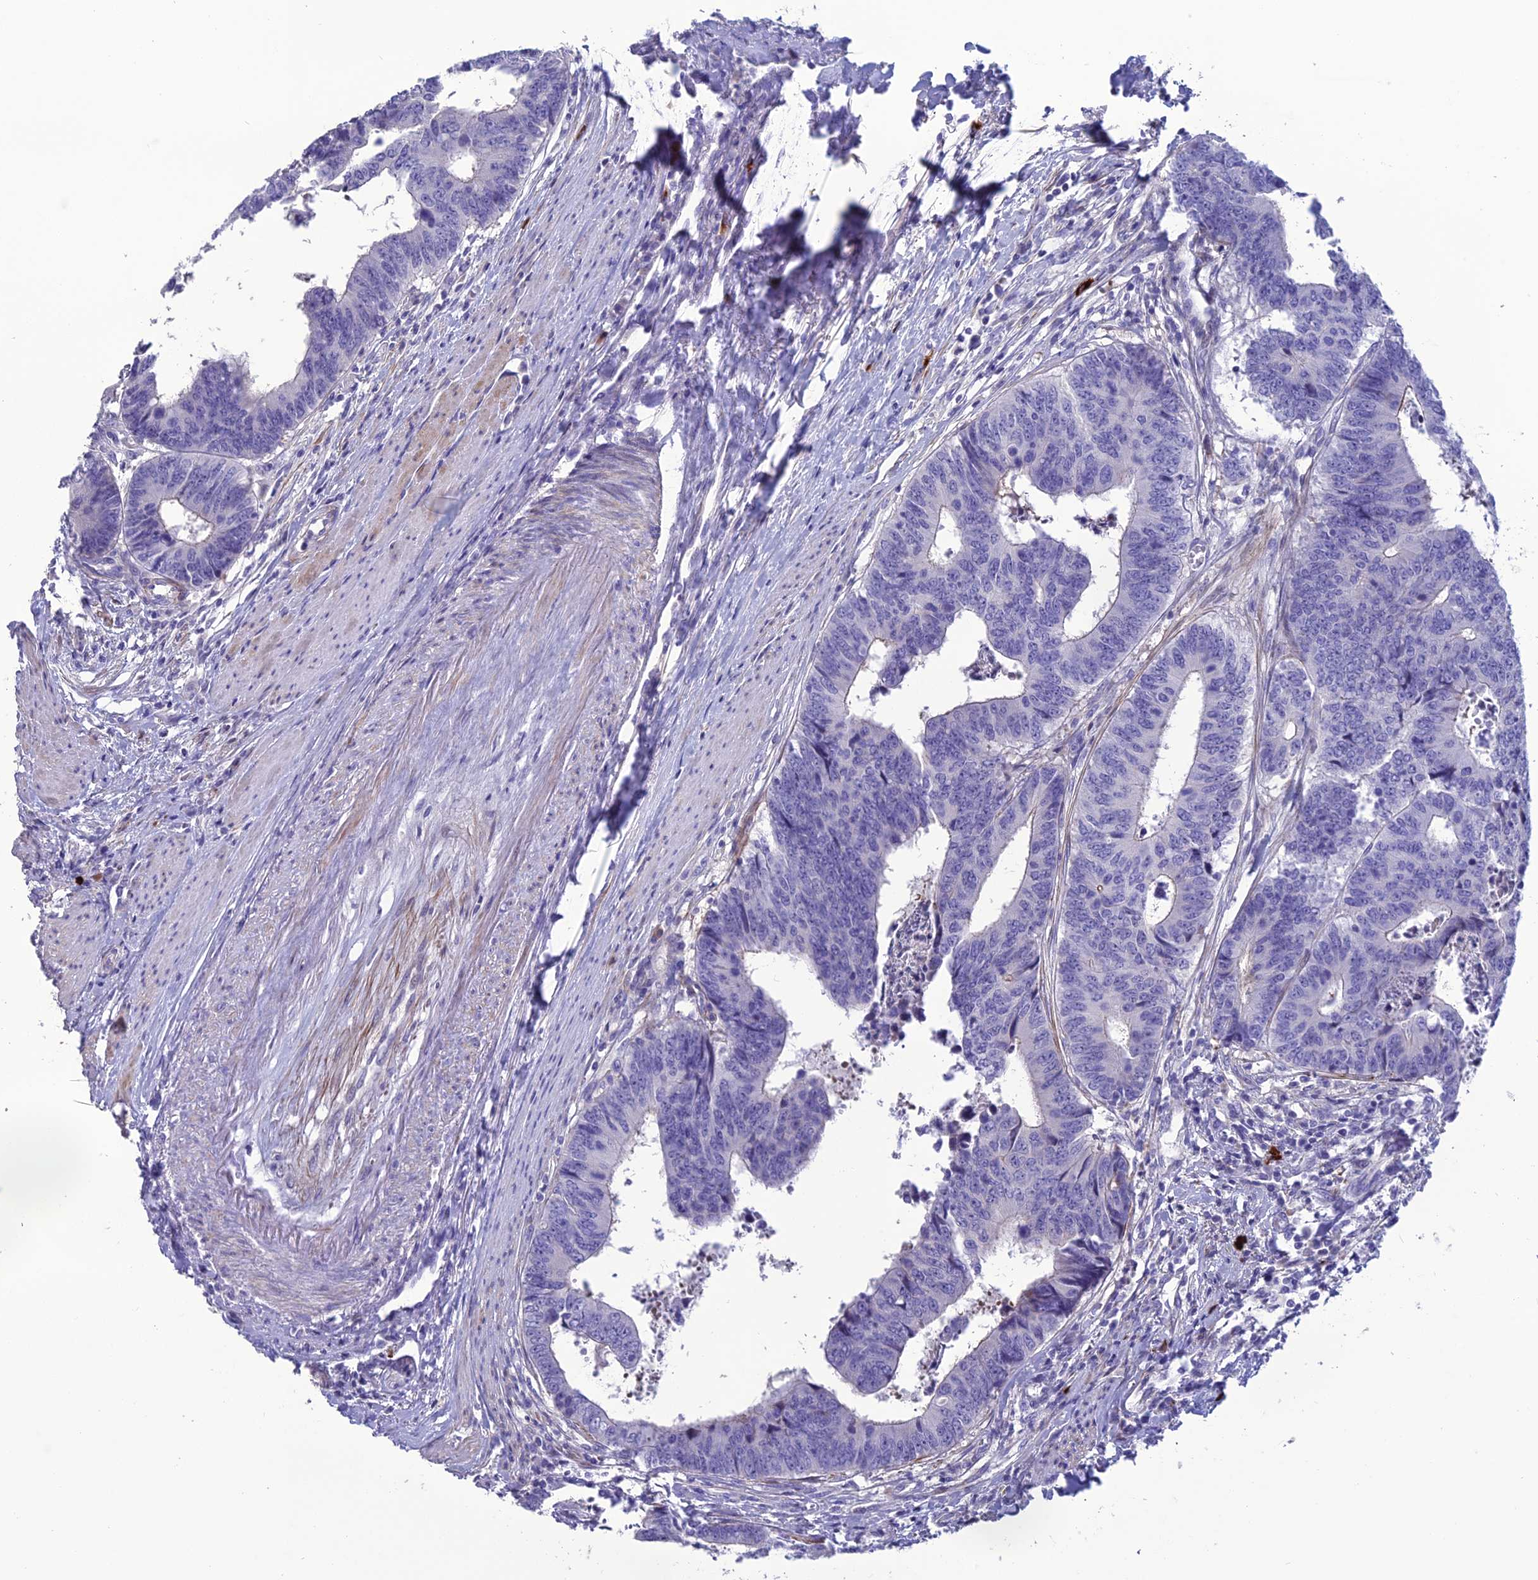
{"staining": {"intensity": "negative", "quantity": "none", "location": "none"}, "tissue": "colorectal cancer", "cell_type": "Tumor cells", "image_type": "cancer", "snomed": [{"axis": "morphology", "description": "Adenocarcinoma, NOS"}, {"axis": "topography", "description": "Rectum"}], "caption": "This image is of adenocarcinoma (colorectal) stained with immunohistochemistry (IHC) to label a protein in brown with the nuclei are counter-stained blue. There is no staining in tumor cells.", "gene": "OR56B1", "patient": {"sex": "male", "age": 84}}